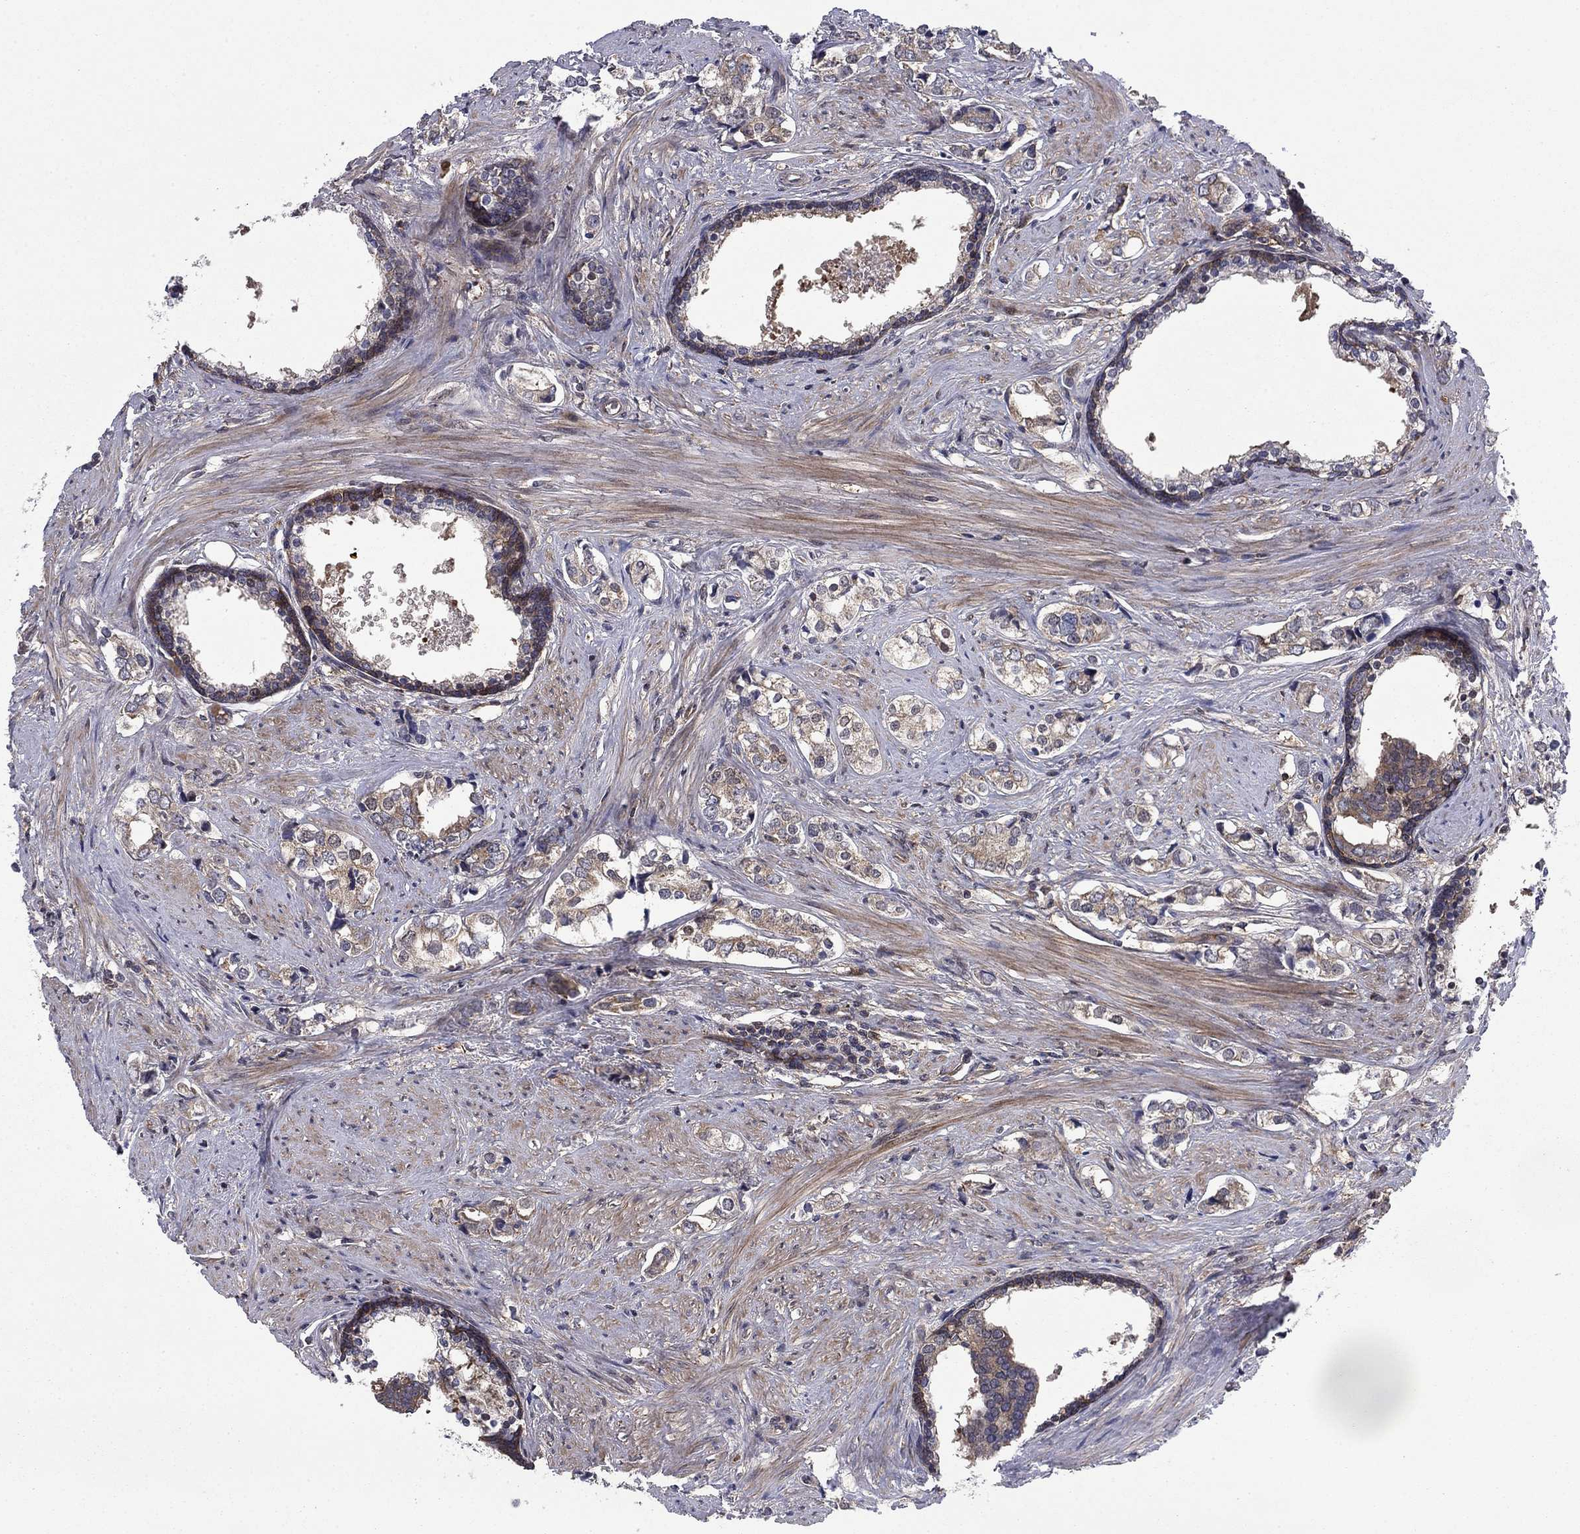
{"staining": {"intensity": "weak", "quantity": "25%-75%", "location": "cytoplasmic/membranous"}, "tissue": "prostate cancer", "cell_type": "Tumor cells", "image_type": "cancer", "snomed": [{"axis": "morphology", "description": "Adenocarcinoma, NOS"}, {"axis": "topography", "description": "Prostate and seminal vesicle, NOS"}], "caption": "Tumor cells display low levels of weak cytoplasmic/membranous positivity in approximately 25%-75% of cells in human adenocarcinoma (prostate). Nuclei are stained in blue.", "gene": "HDAC4", "patient": {"sex": "male", "age": 63}}